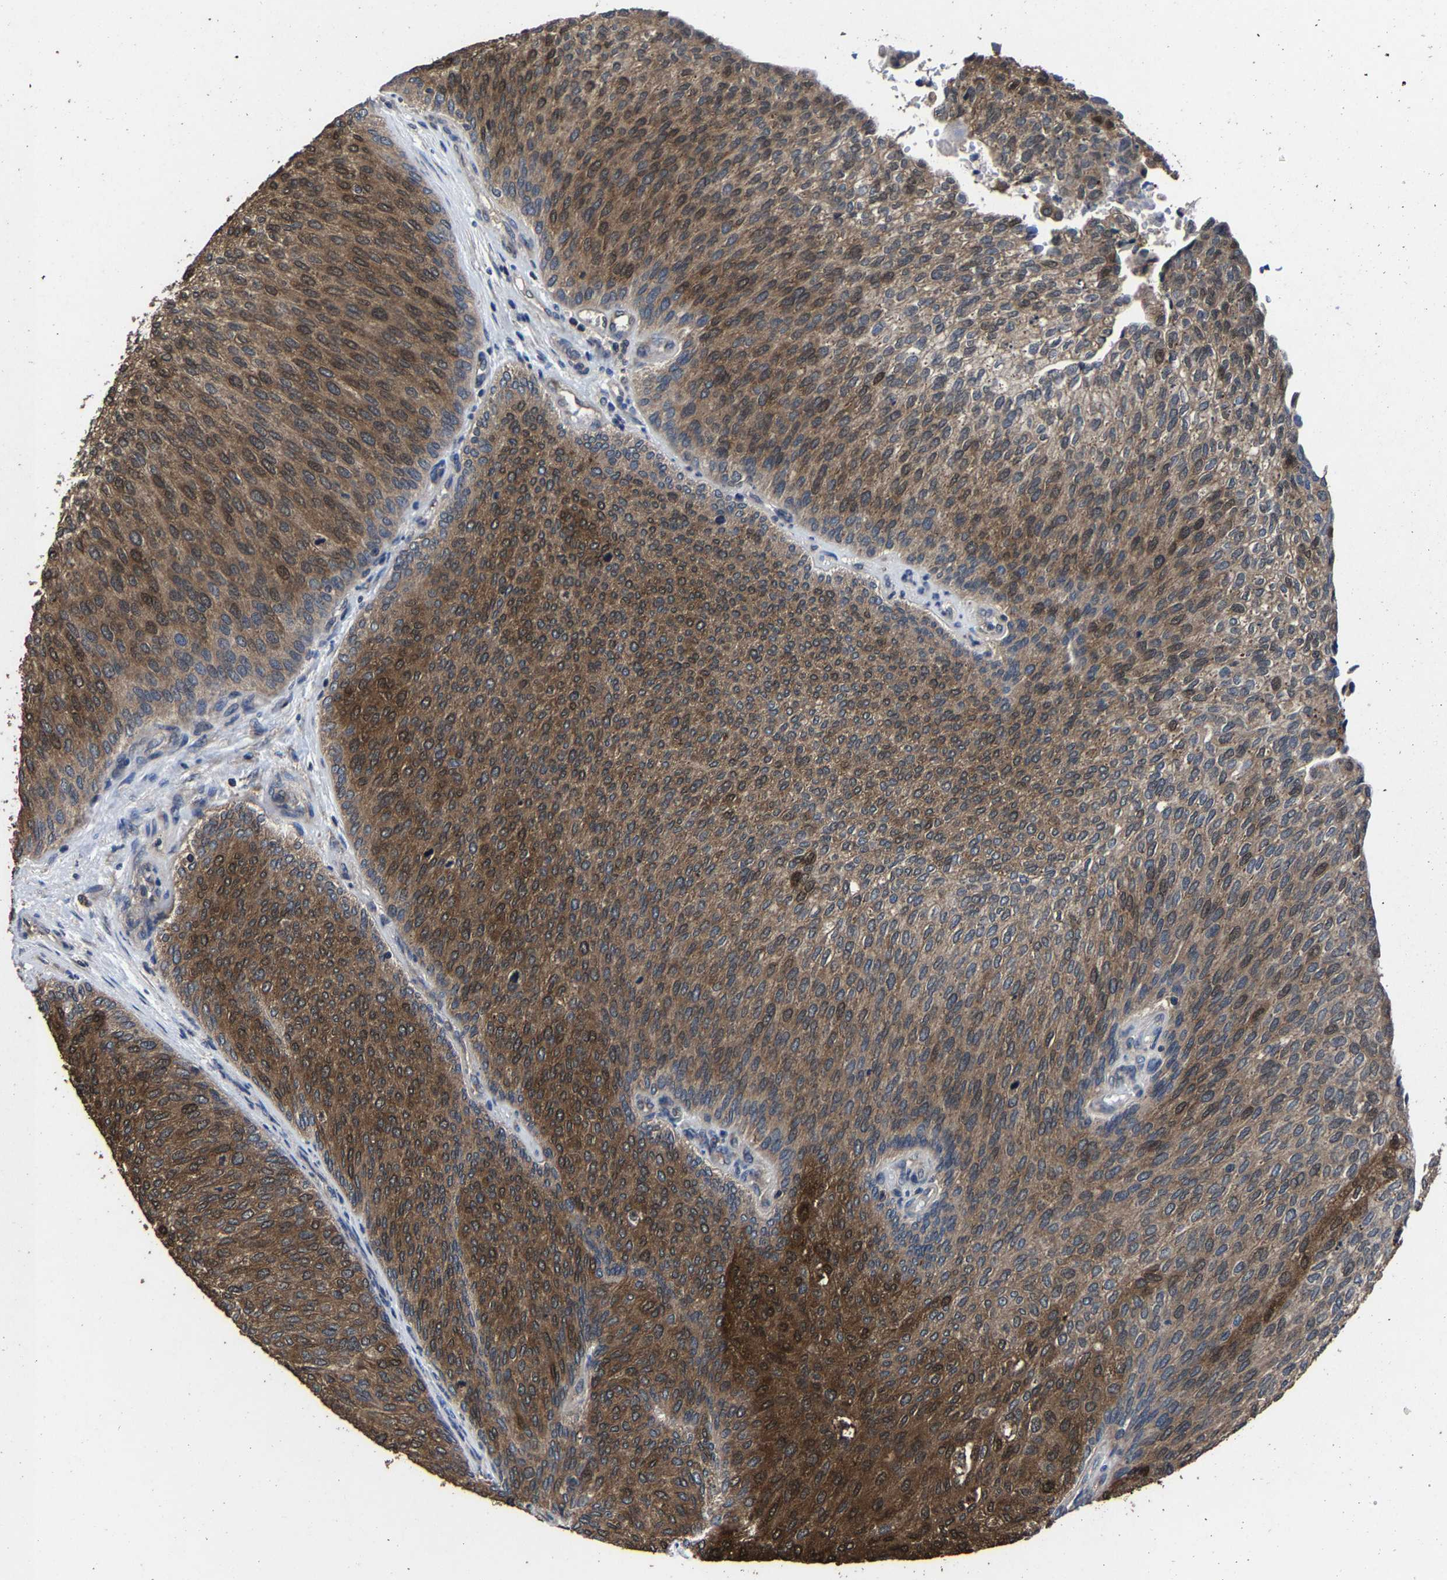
{"staining": {"intensity": "moderate", "quantity": ">75%", "location": "cytoplasmic/membranous"}, "tissue": "urothelial cancer", "cell_type": "Tumor cells", "image_type": "cancer", "snomed": [{"axis": "morphology", "description": "Urothelial carcinoma, Low grade"}, {"axis": "topography", "description": "Urinary bladder"}], "caption": "The image demonstrates immunohistochemical staining of low-grade urothelial carcinoma. There is moderate cytoplasmic/membranous expression is identified in approximately >75% of tumor cells. (brown staining indicates protein expression, while blue staining denotes nuclei).", "gene": "EBAG9", "patient": {"sex": "female", "age": 79}}